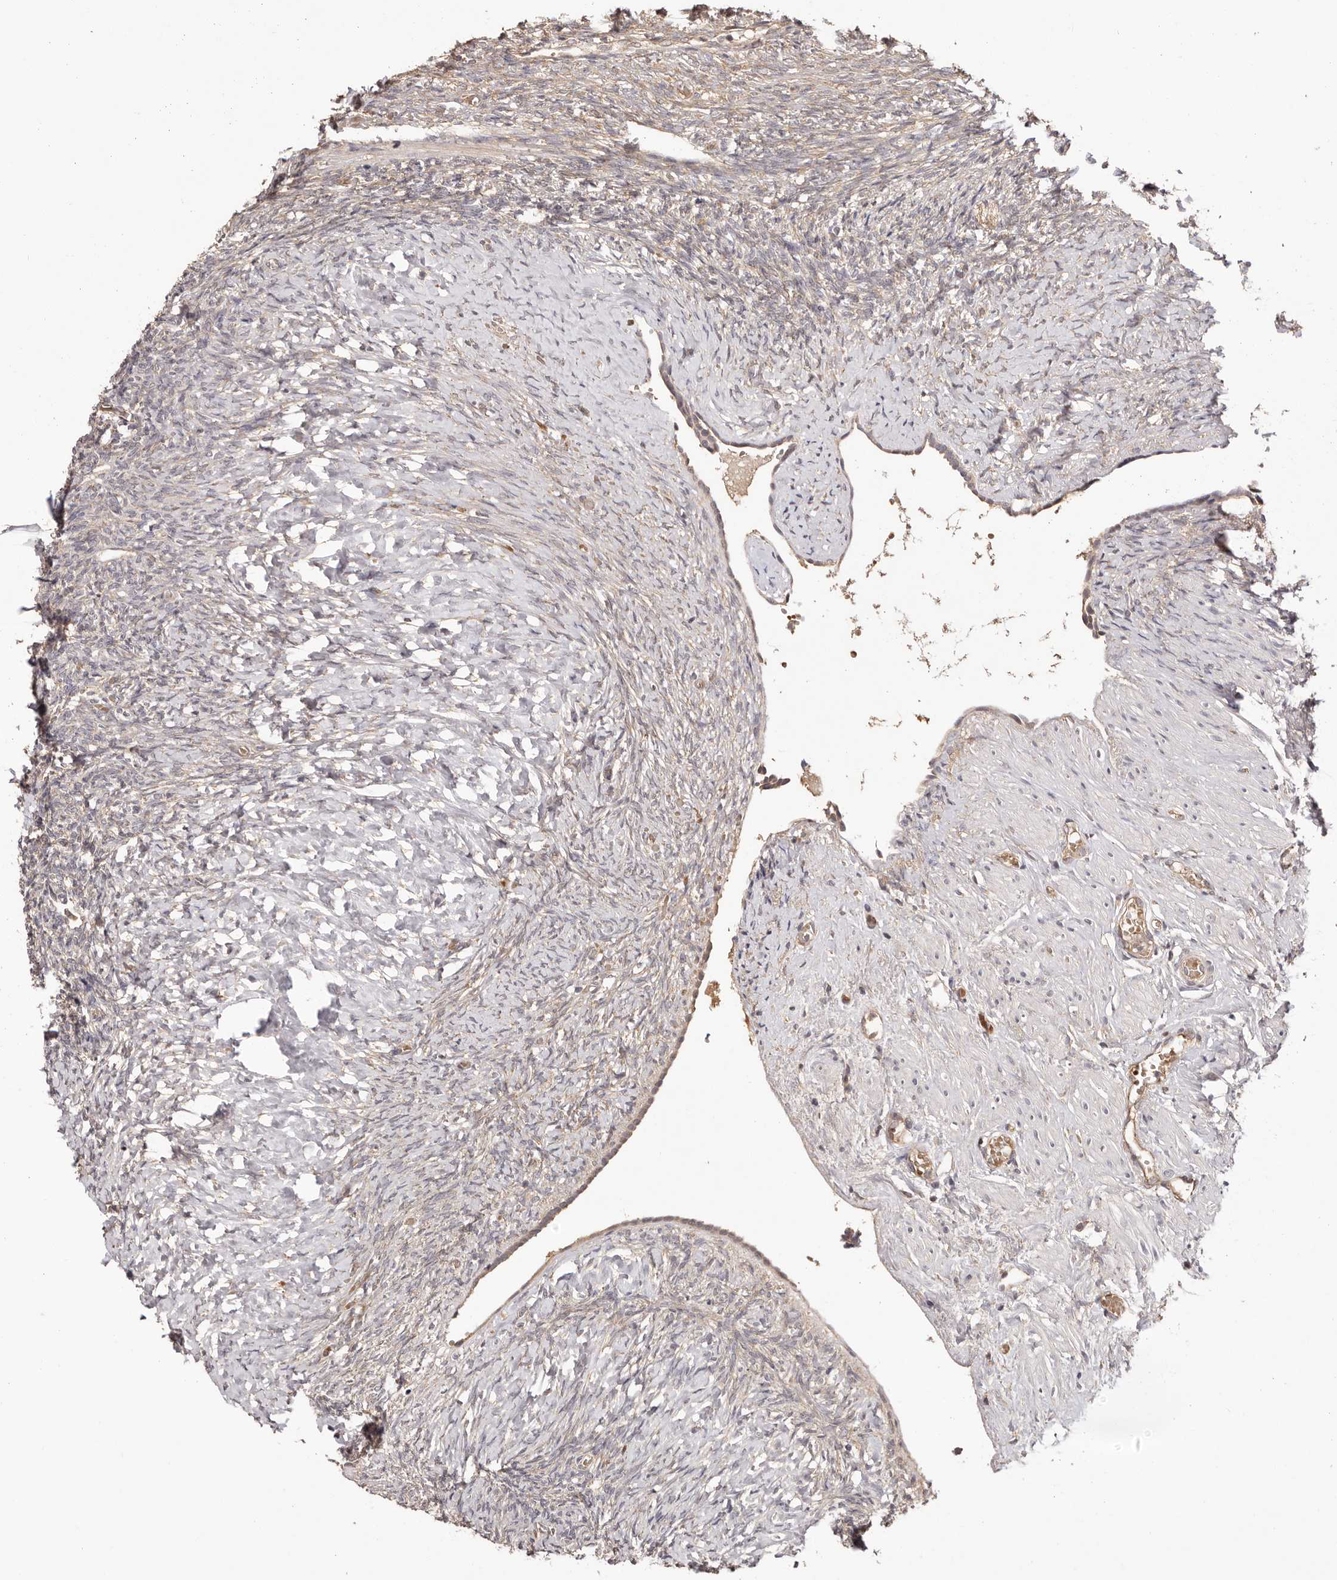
{"staining": {"intensity": "weak", "quantity": "25%-75%", "location": "cytoplasmic/membranous"}, "tissue": "ovary", "cell_type": "Ovarian stroma cells", "image_type": "normal", "snomed": [{"axis": "morphology", "description": "Normal tissue, NOS"}, {"axis": "topography", "description": "Ovary"}], "caption": "A brown stain labels weak cytoplasmic/membranous expression of a protein in ovarian stroma cells of normal human ovary.", "gene": "UBR2", "patient": {"sex": "female", "age": 41}}